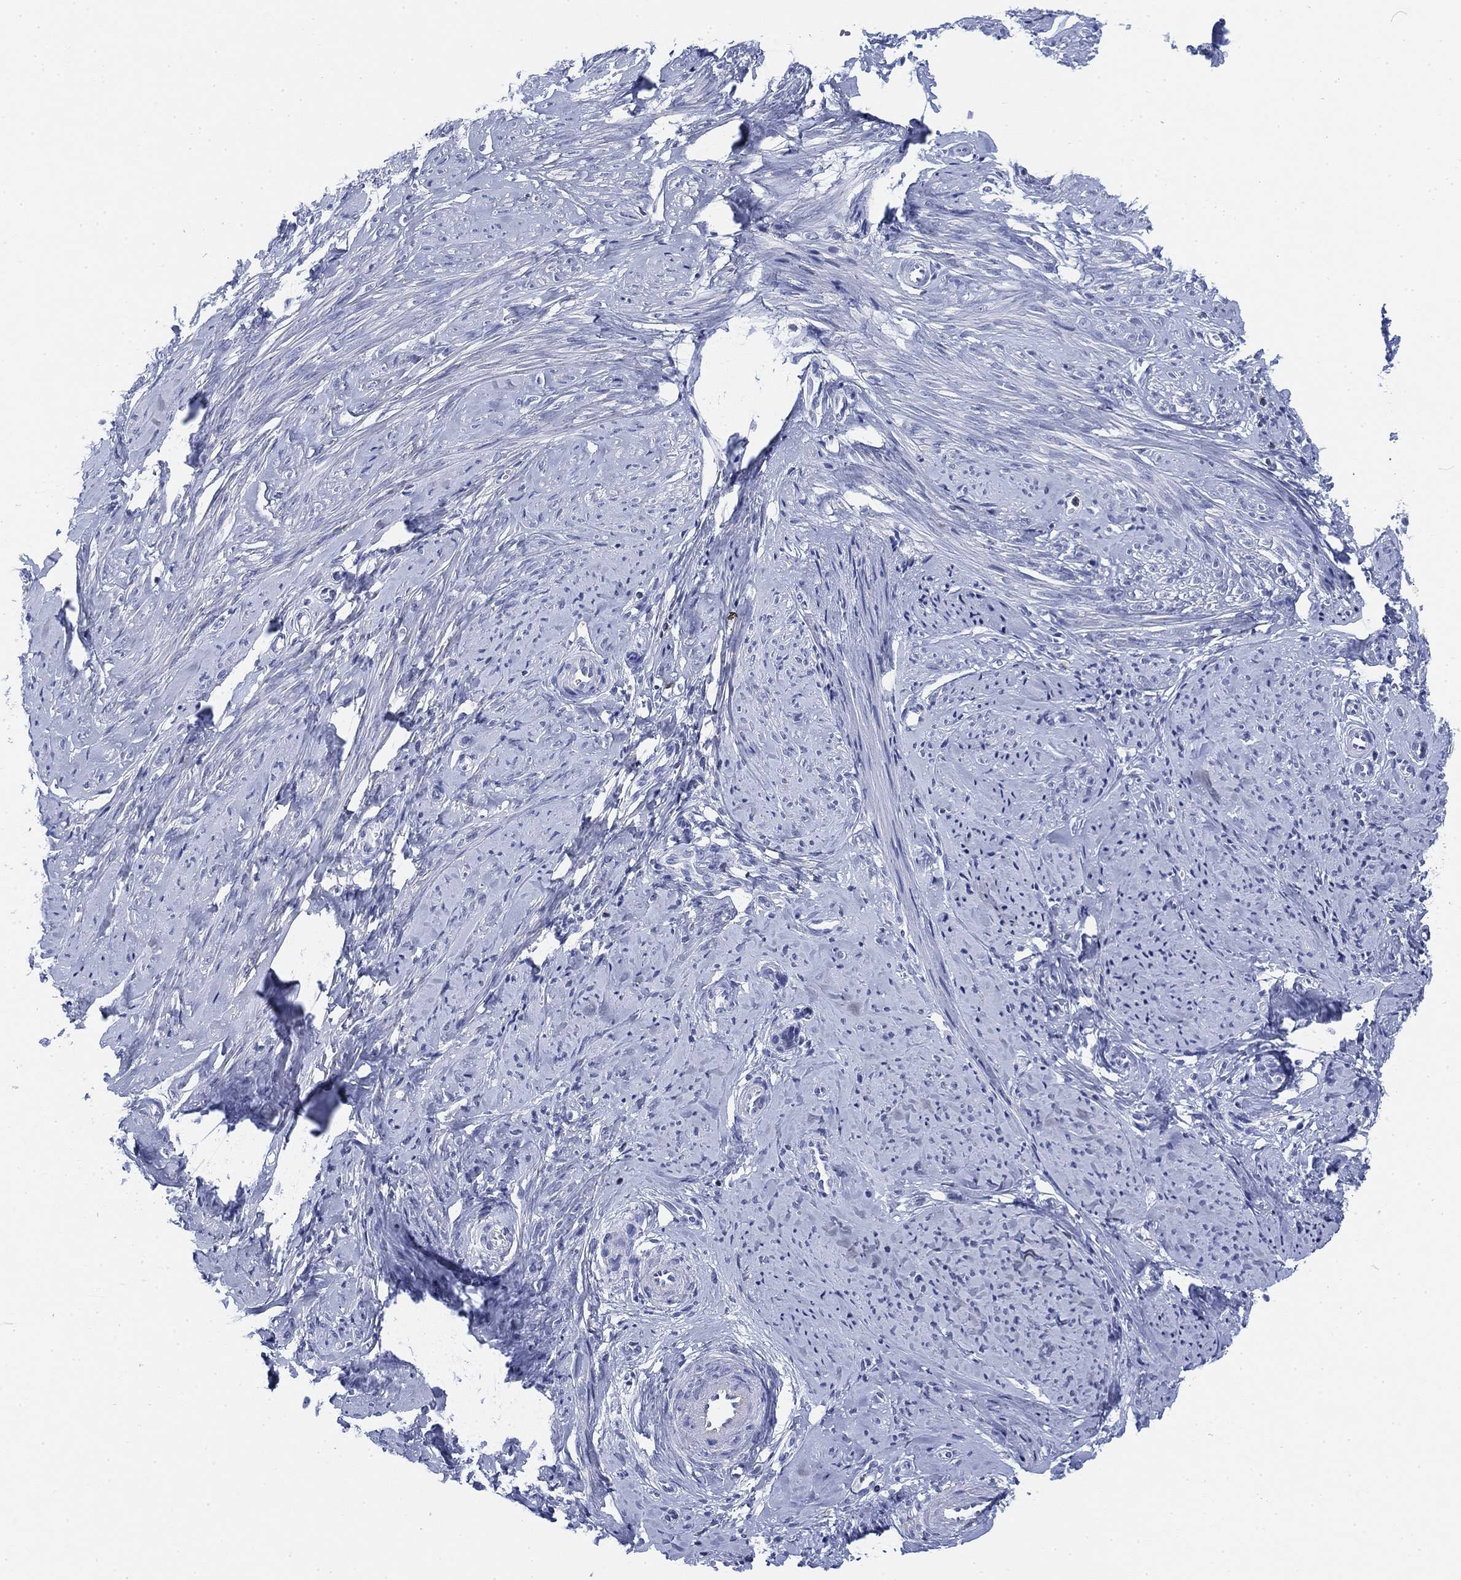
{"staining": {"intensity": "negative", "quantity": "none", "location": "none"}, "tissue": "smooth muscle", "cell_type": "Smooth muscle cells", "image_type": "normal", "snomed": [{"axis": "morphology", "description": "Normal tissue, NOS"}, {"axis": "topography", "description": "Smooth muscle"}], "caption": "This is a photomicrograph of immunohistochemistry staining of normal smooth muscle, which shows no expression in smooth muscle cells.", "gene": "FYB1", "patient": {"sex": "female", "age": 48}}